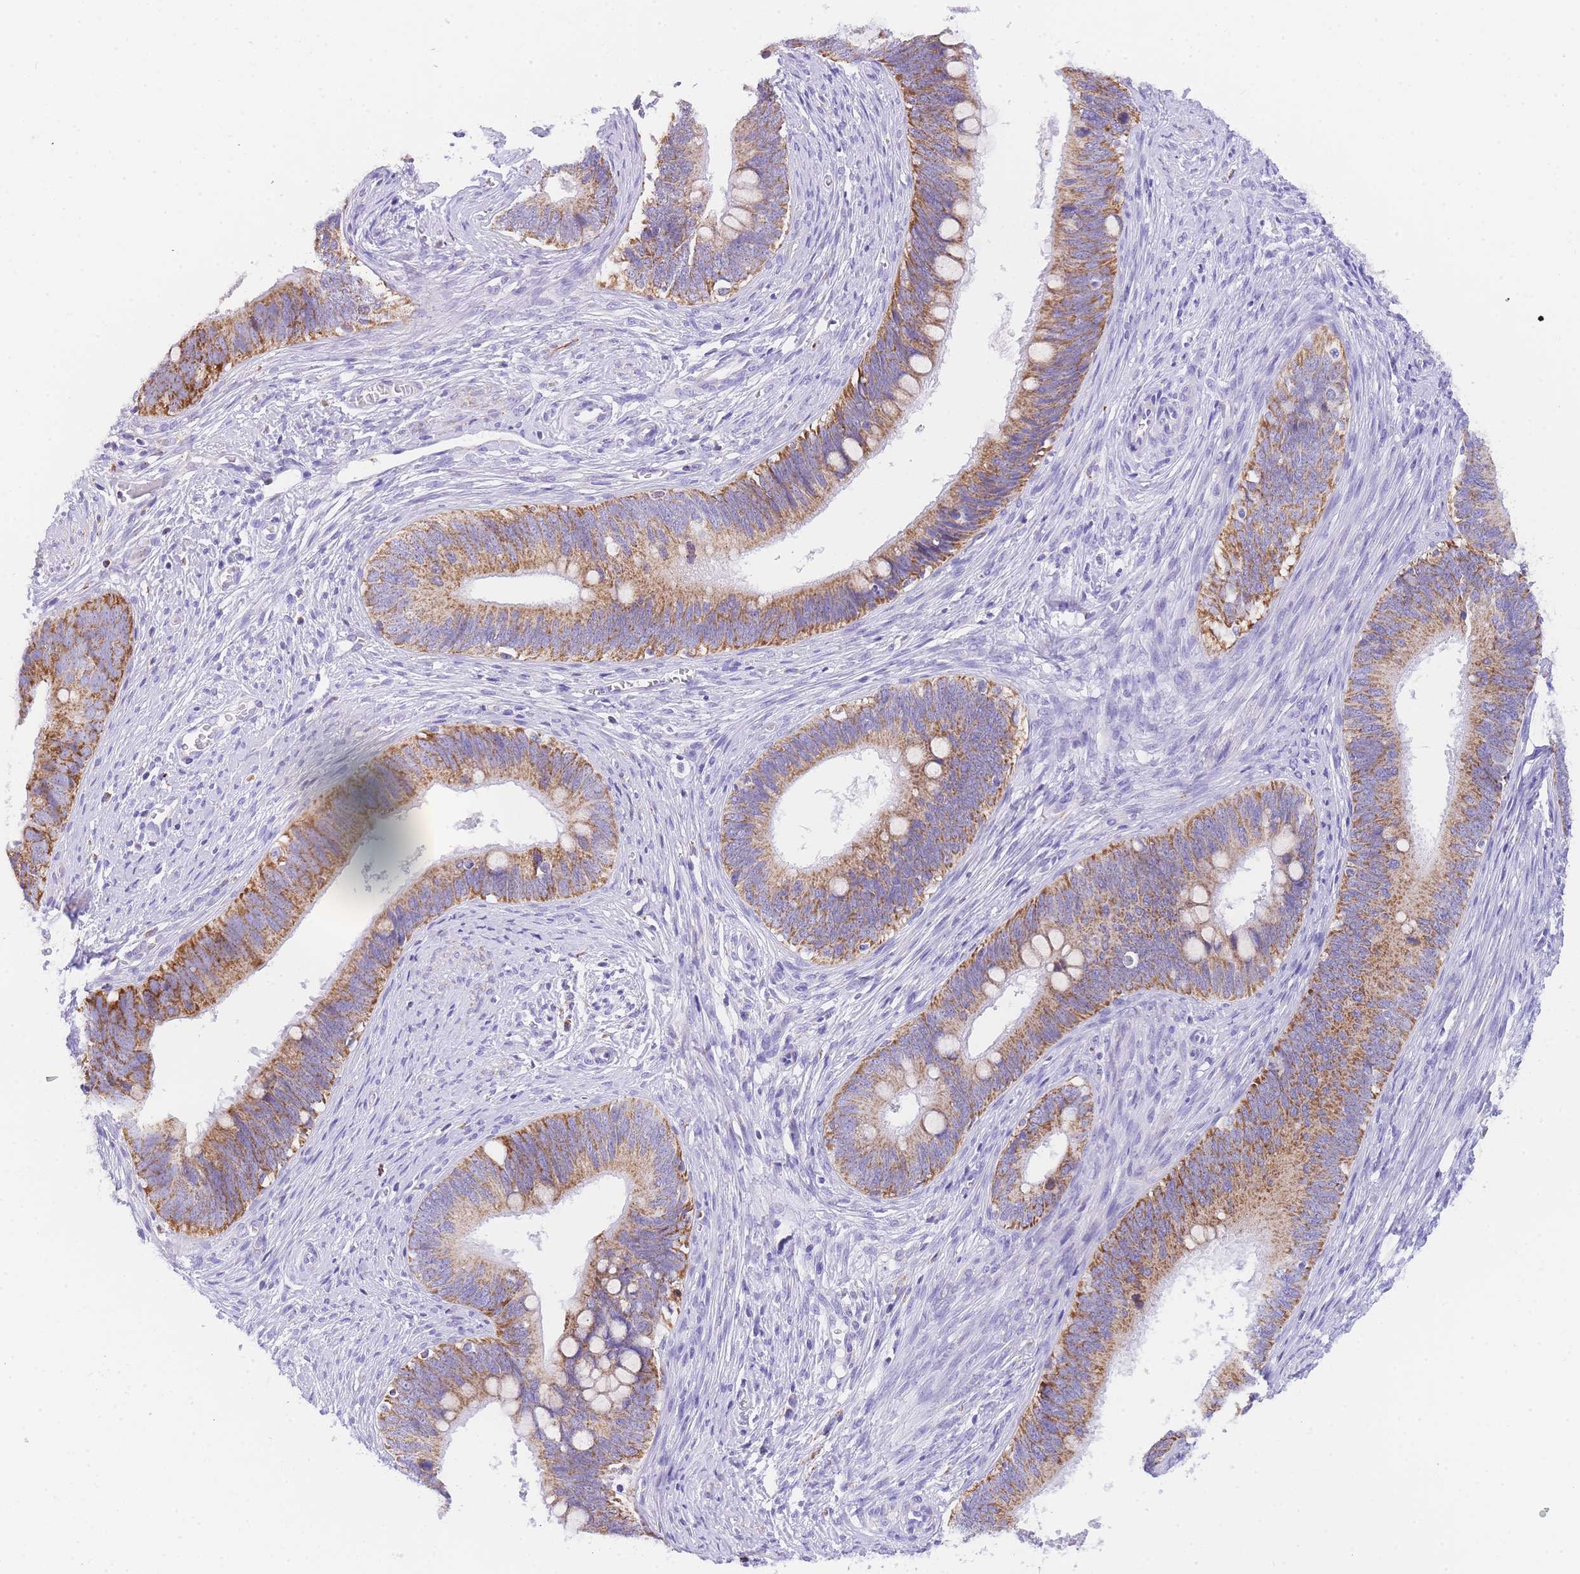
{"staining": {"intensity": "strong", "quantity": ">75%", "location": "cytoplasmic/membranous"}, "tissue": "cervical cancer", "cell_type": "Tumor cells", "image_type": "cancer", "snomed": [{"axis": "morphology", "description": "Adenocarcinoma, NOS"}, {"axis": "topography", "description": "Cervix"}], "caption": "Protein staining displays strong cytoplasmic/membranous expression in about >75% of tumor cells in cervical cancer (adenocarcinoma).", "gene": "NKD2", "patient": {"sex": "female", "age": 42}}